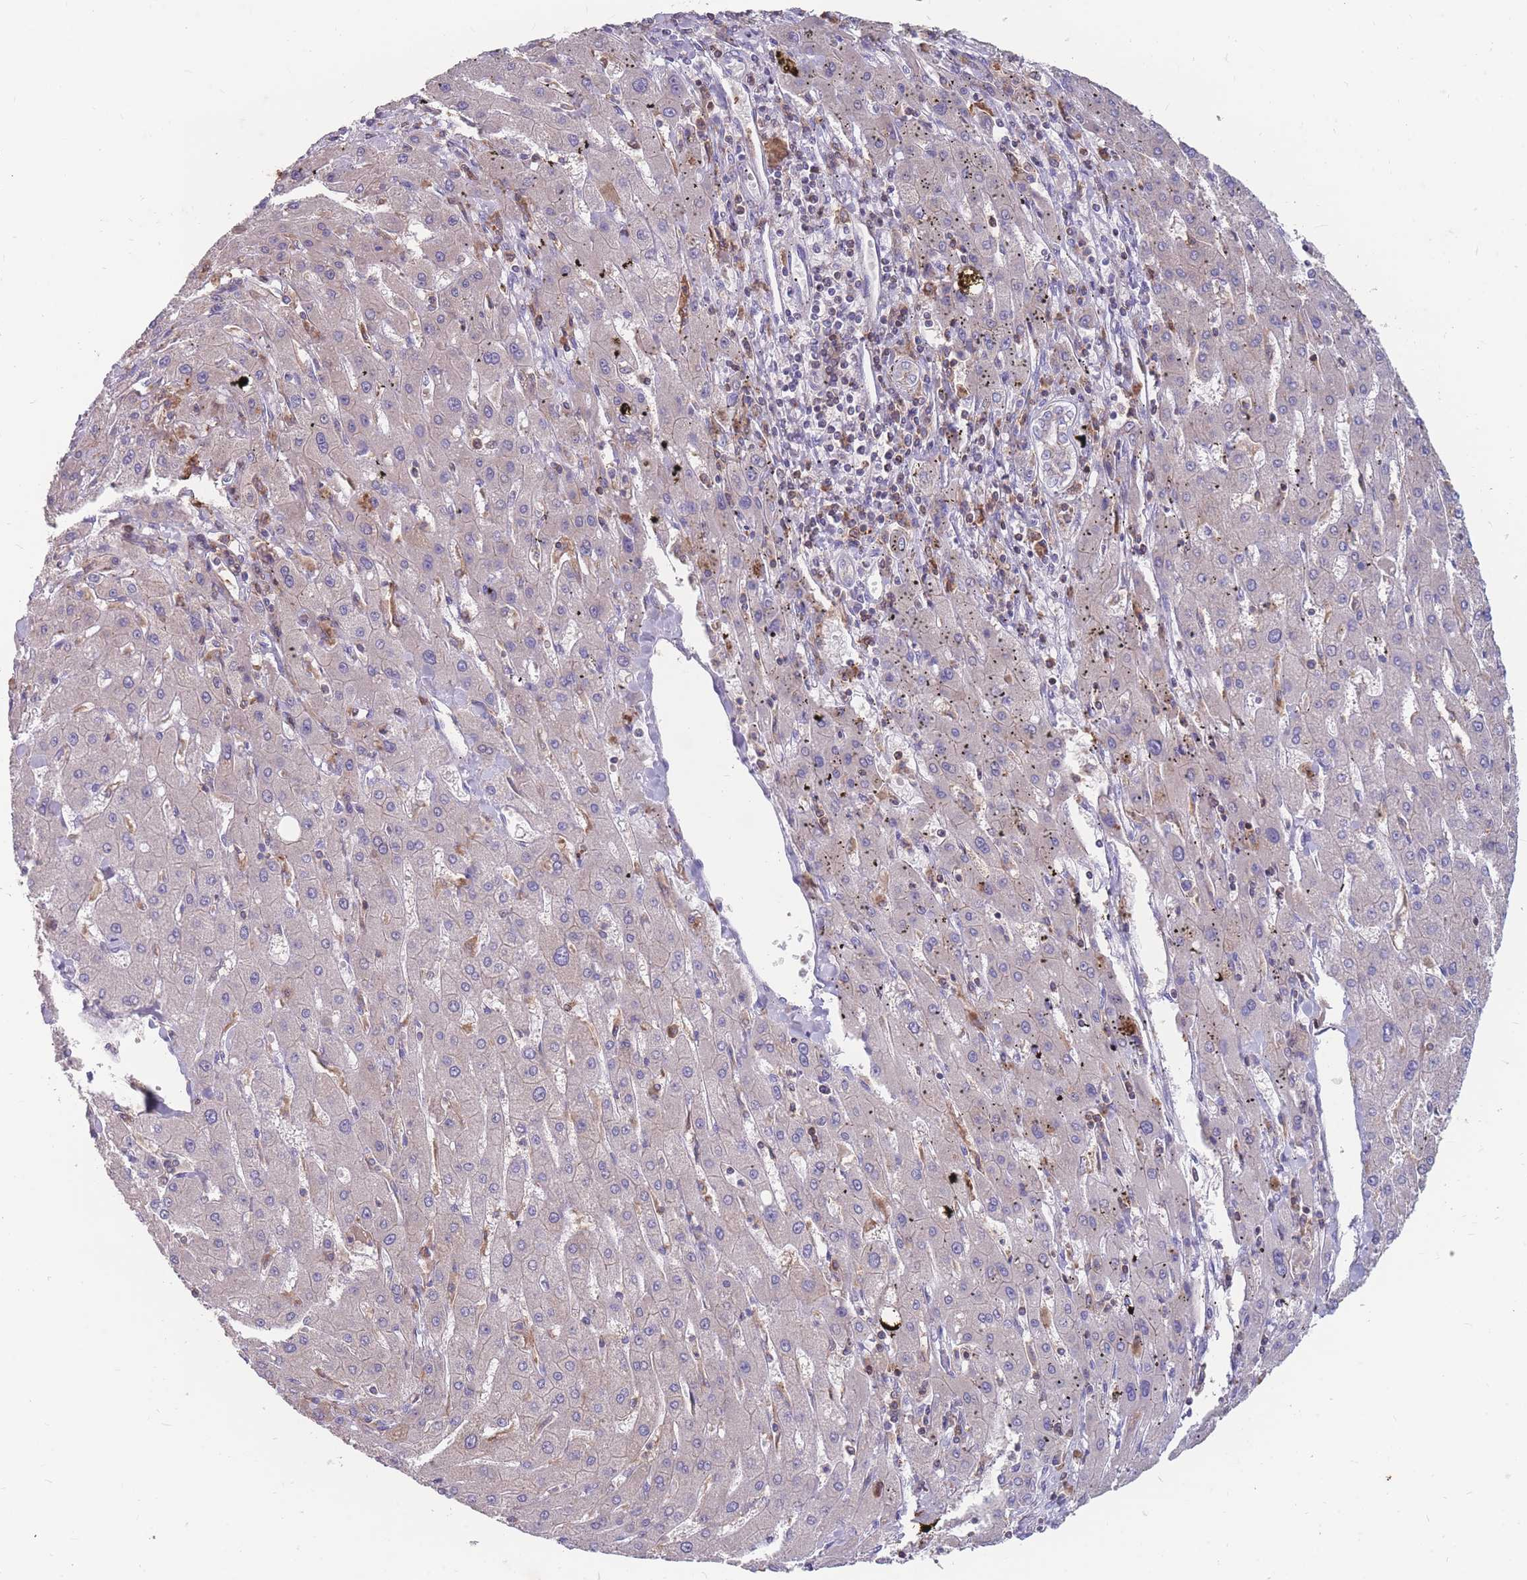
{"staining": {"intensity": "negative", "quantity": "none", "location": "none"}, "tissue": "liver cancer", "cell_type": "Tumor cells", "image_type": "cancer", "snomed": [{"axis": "morphology", "description": "Carcinoma, Hepatocellular, NOS"}, {"axis": "topography", "description": "Liver"}], "caption": "This is an IHC image of hepatocellular carcinoma (liver). There is no expression in tumor cells.", "gene": "CD33", "patient": {"sex": "male", "age": 72}}